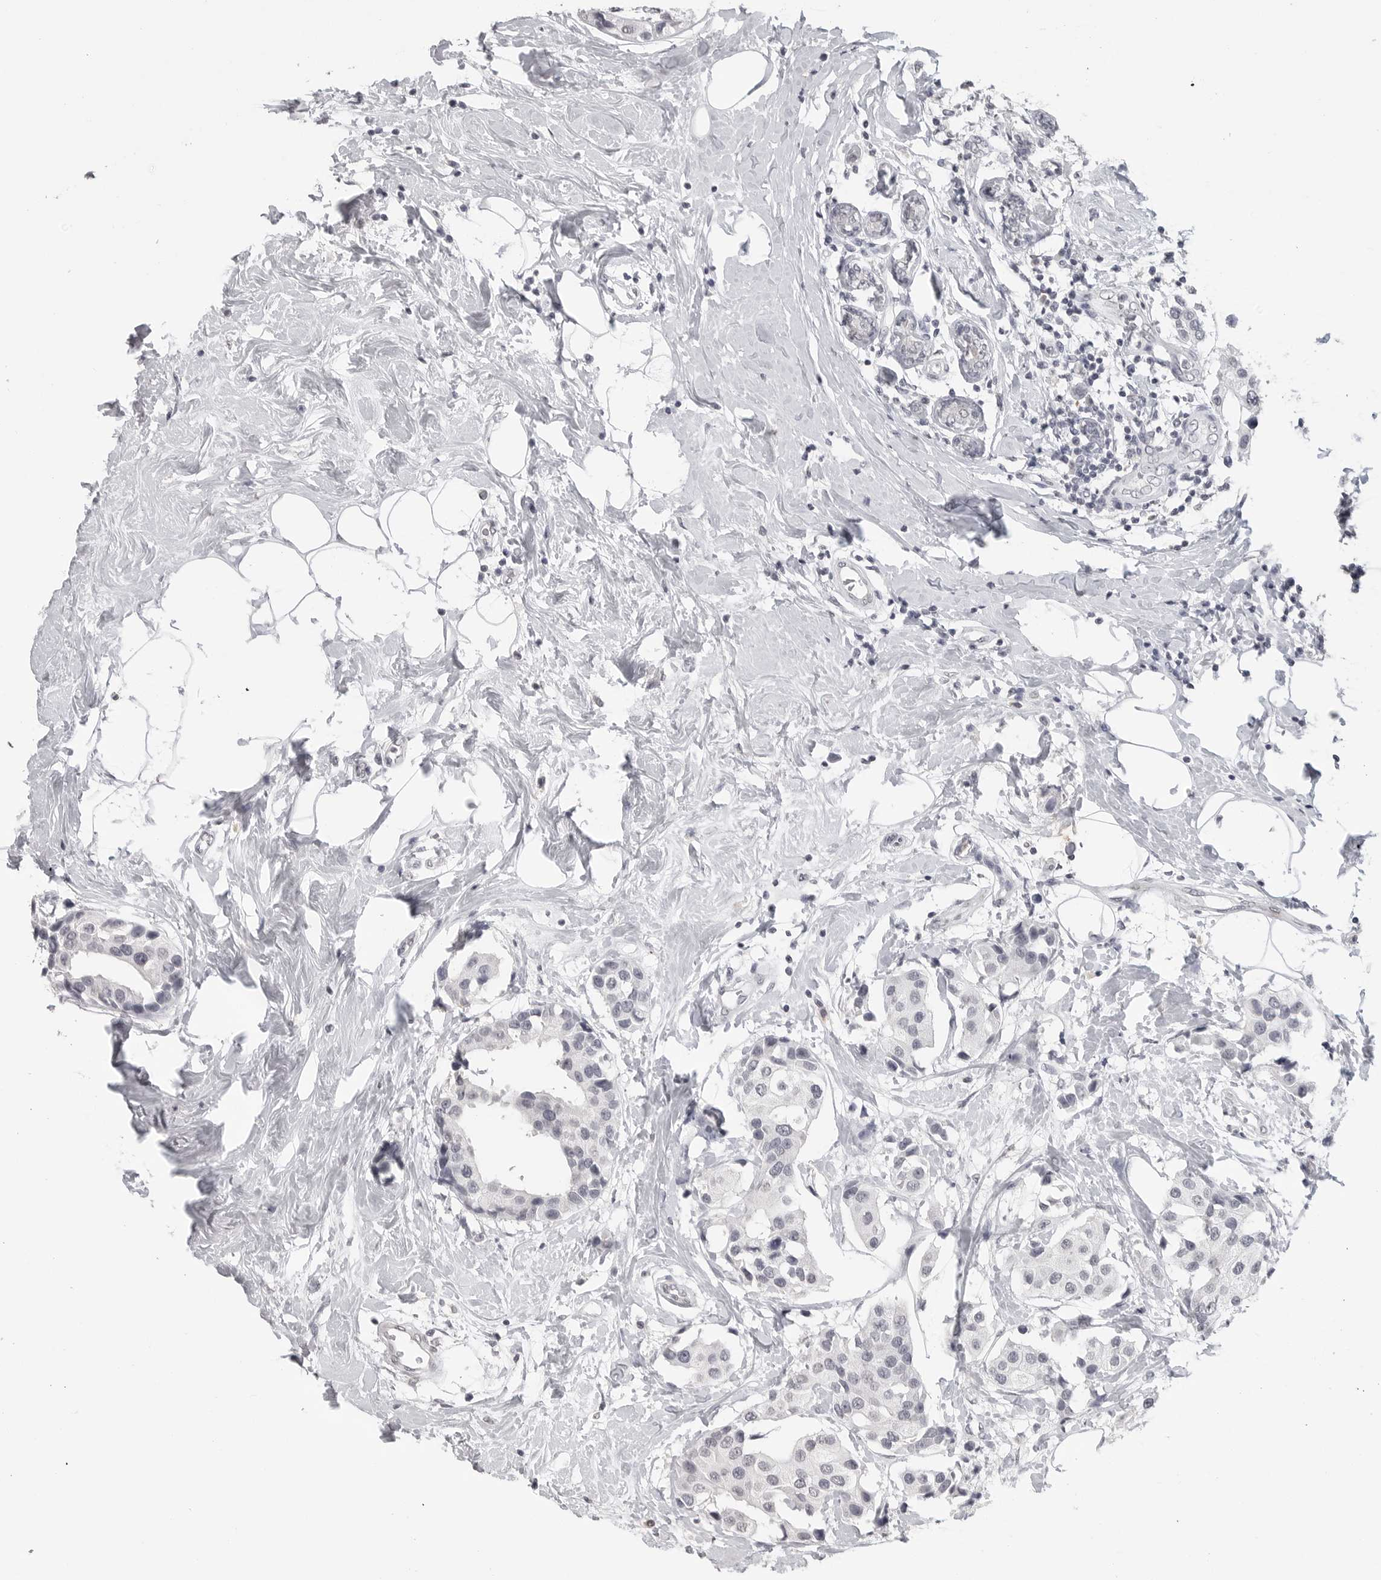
{"staining": {"intensity": "negative", "quantity": "none", "location": "none"}, "tissue": "breast cancer", "cell_type": "Tumor cells", "image_type": "cancer", "snomed": [{"axis": "morphology", "description": "Normal tissue, NOS"}, {"axis": "morphology", "description": "Duct carcinoma"}, {"axis": "topography", "description": "Breast"}], "caption": "Photomicrograph shows no protein expression in tumor cells of invasive ductal carcinoma (breast) tissue.", "gene": "PRSS1", "patient": {"sex": "female", "age": 39}}